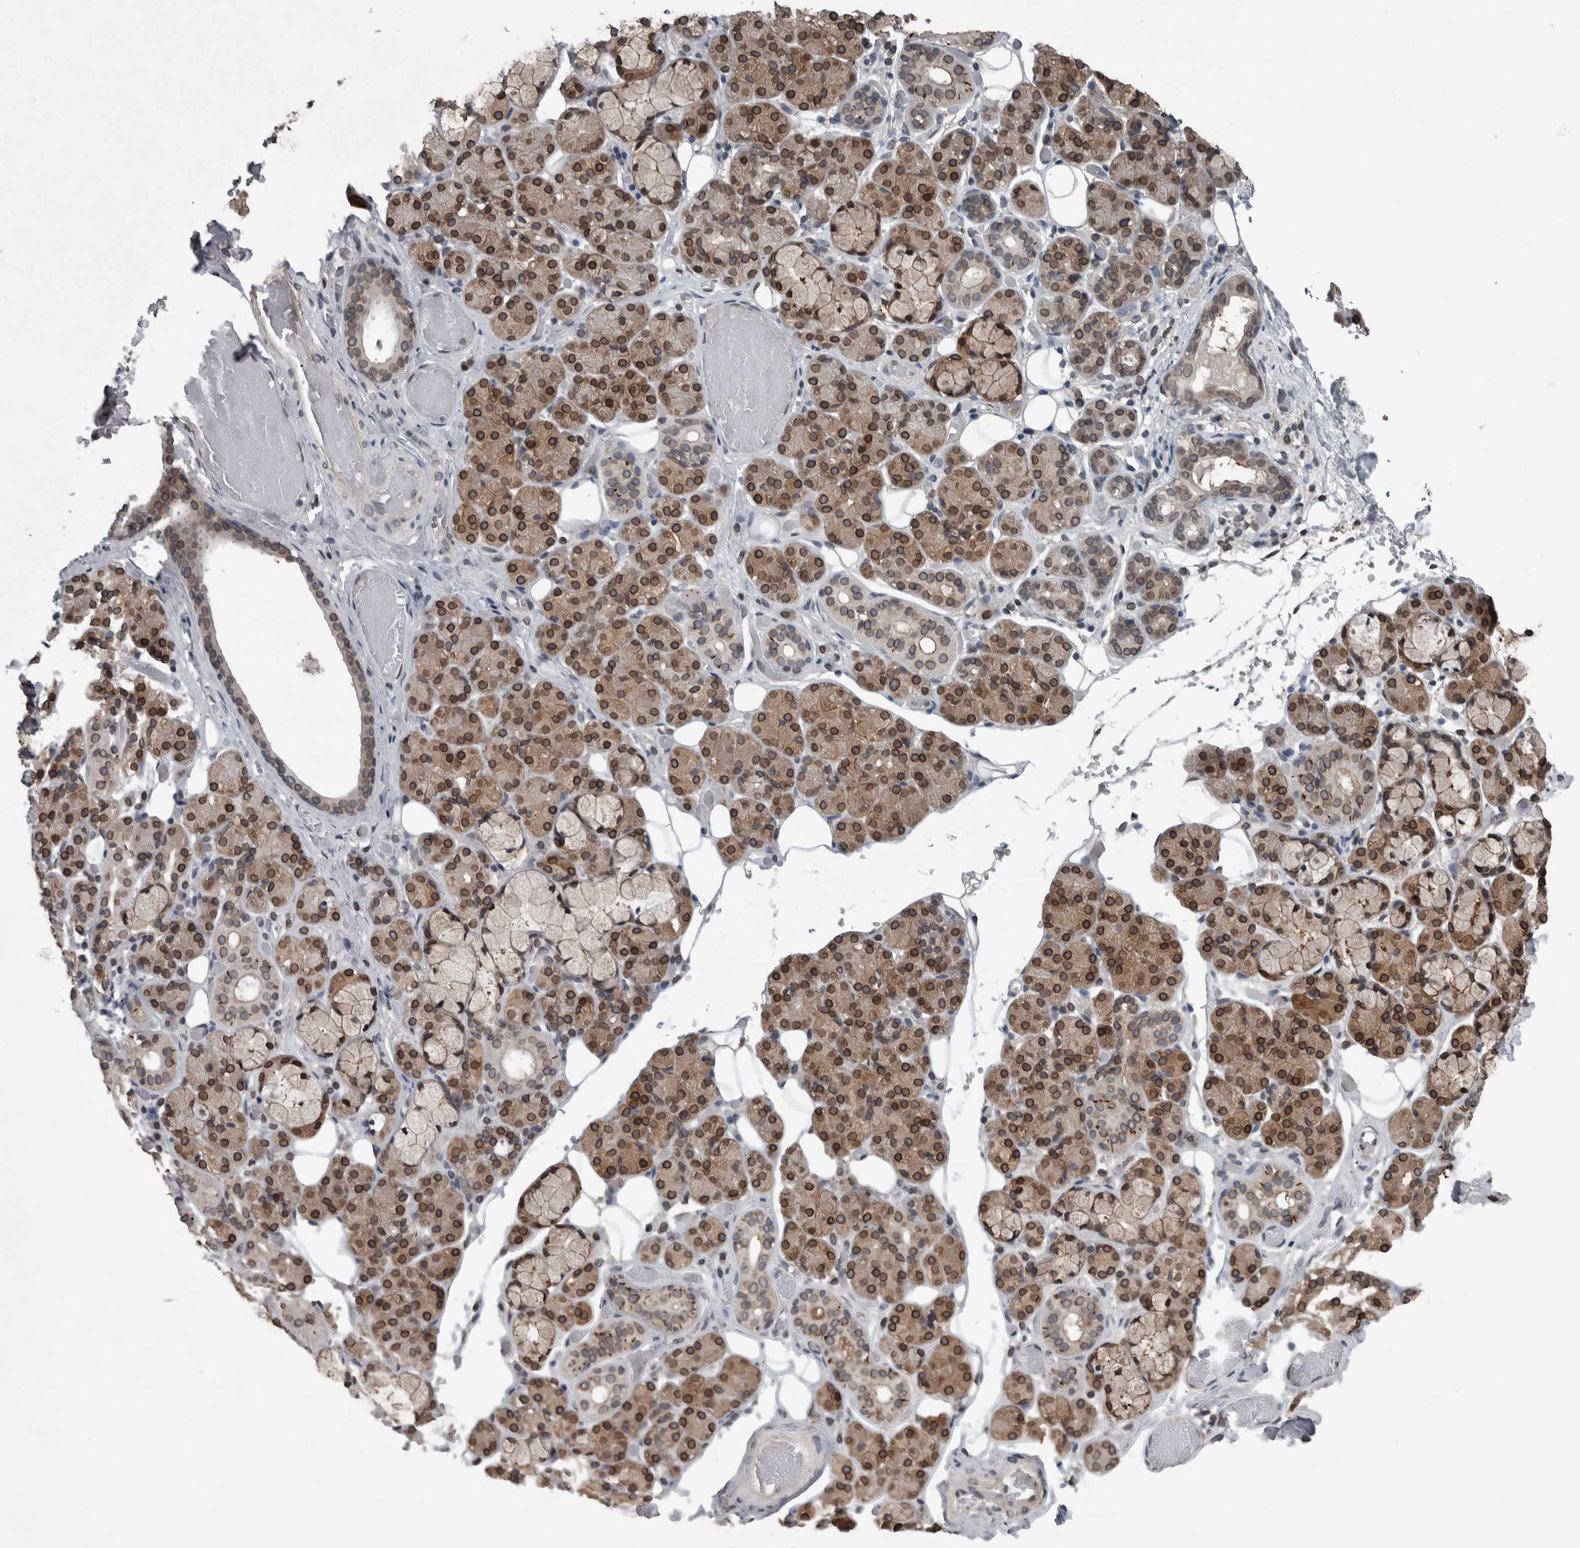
{"staining": {"intensity": "strong", "quantity": "25%-75%", "location": "cytoplasmic/membranous,nuclear"}, "tissue": "salivary gland", "cell_type": "Glandular cells", "image_type": "normal", "snomed": [{"axis": "morphology", "description": "Normal tissue, NOS"}, {"axis": "topography", "description": "Salivary gland"}], "caption": "Benign salivary gland shows strong cytoplasmic/membranous,nuclear expression in approximately 25%-75% of glandular cells (brown staining indicates protein expression, while blue staining denotes nuclei)..", "gene": "RANBP2", "patient": {"sex": "male", "age": 63}}